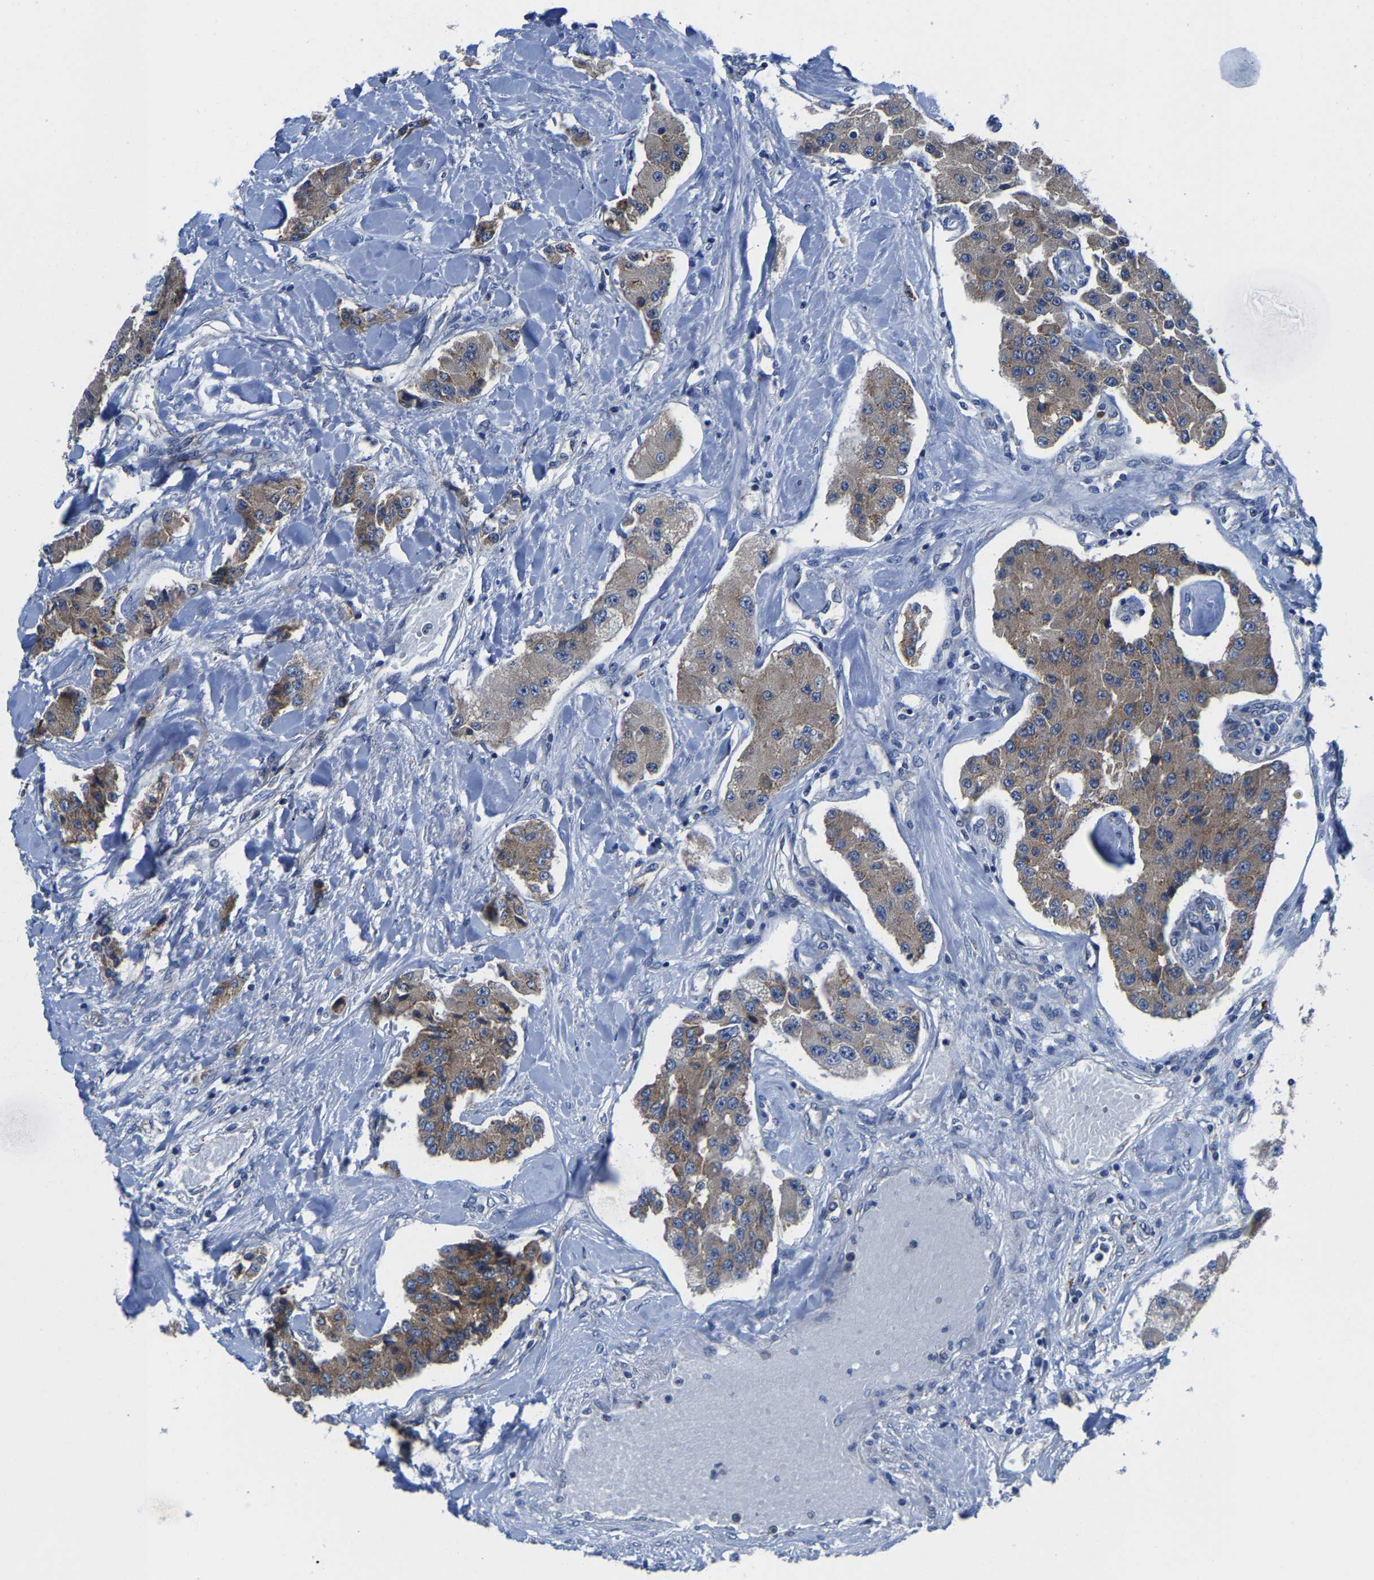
{"staining": {"intensity": "weak", "quantity": ">75%", "location": "cytoplasmic/membranous"}, "tissue": "carcinoid", "cell_type": "Tumor cells", "image_type": "cancer", "snomed": [{"axis": "morphology", "description": "Carcinoid, malignant, NOS"}, {"axis": "topography", "description": "Pancreas"}], "caption": "Approximately >75% of tumor cells in human carcinoid (malignant) reveal weak cytoplasmic/membranous protein positivity as visualized by brown immunohistochemical staining.", "gene": "G3BP2", "patient": {"sex": "male", "age": 41}}